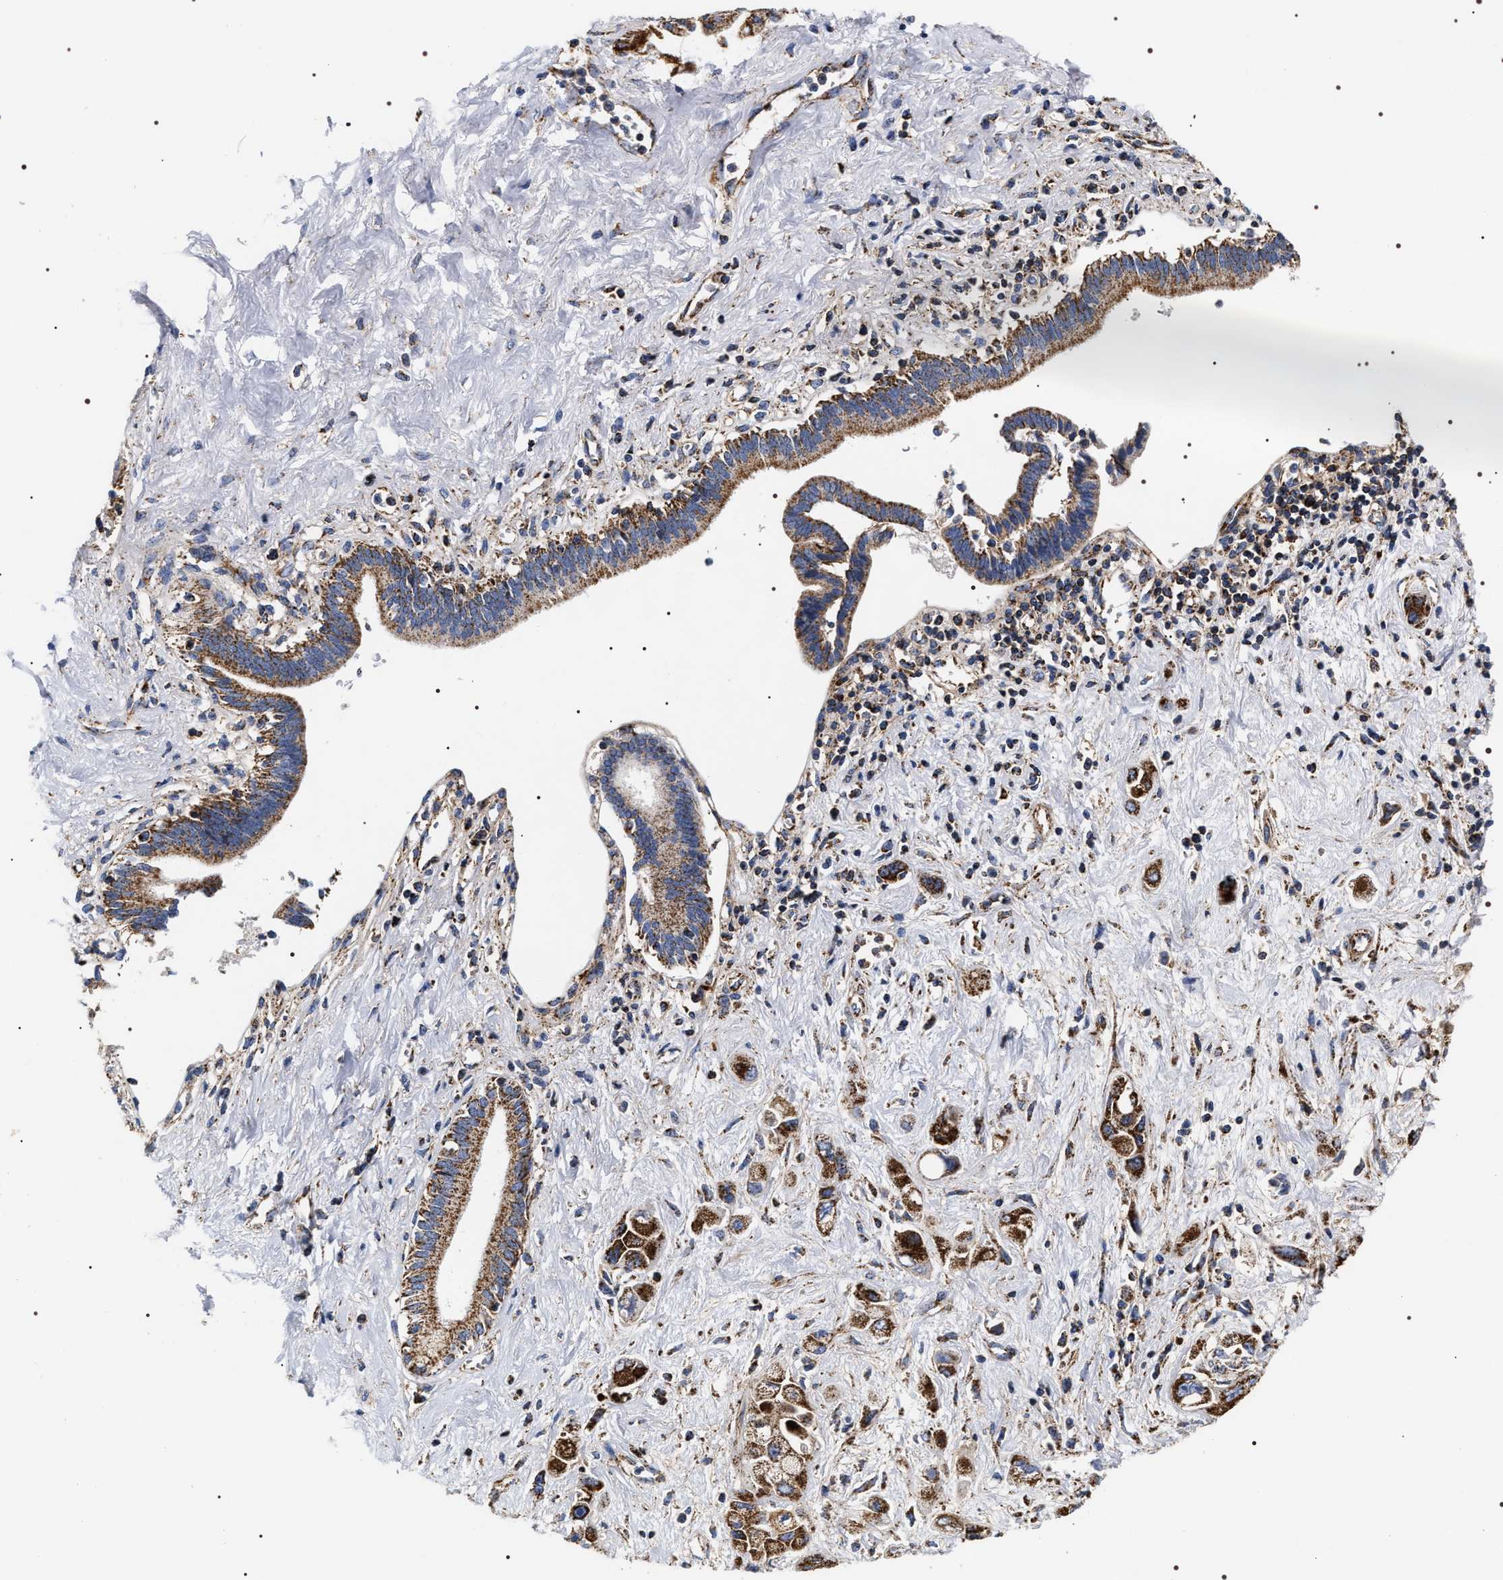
{"staining": {"intensity": "moderate", "quantity": ">75%", "location": "cytoplasmic/membranous"}, "tissue": "pancreatic cancer", "cell_type": "Tumor cells", "image_type": "cancer", "snomed": [{"axis": "morphology", "description": "Adenocarcinoma, NOS"}, {"axis": "topography", "description": "Pancreas"}], "caption": "High-magnification brightfield microscopy of pancreatic adenocarcinoma stained with DAB (3,3'-diaminobenzidine) (brown) and counterstained with hematoxylin (blue). tumor cells exhibit moderate cytoplasmic/membranous positivity is identified in approximately>75% of cells. The staining is performed using DAB brown chromogen to label protein expression. The nuclei are counter-stained blue using hematoxylin.", "gene": "COG5", "patient": {"sex": "female", "age": 66}}